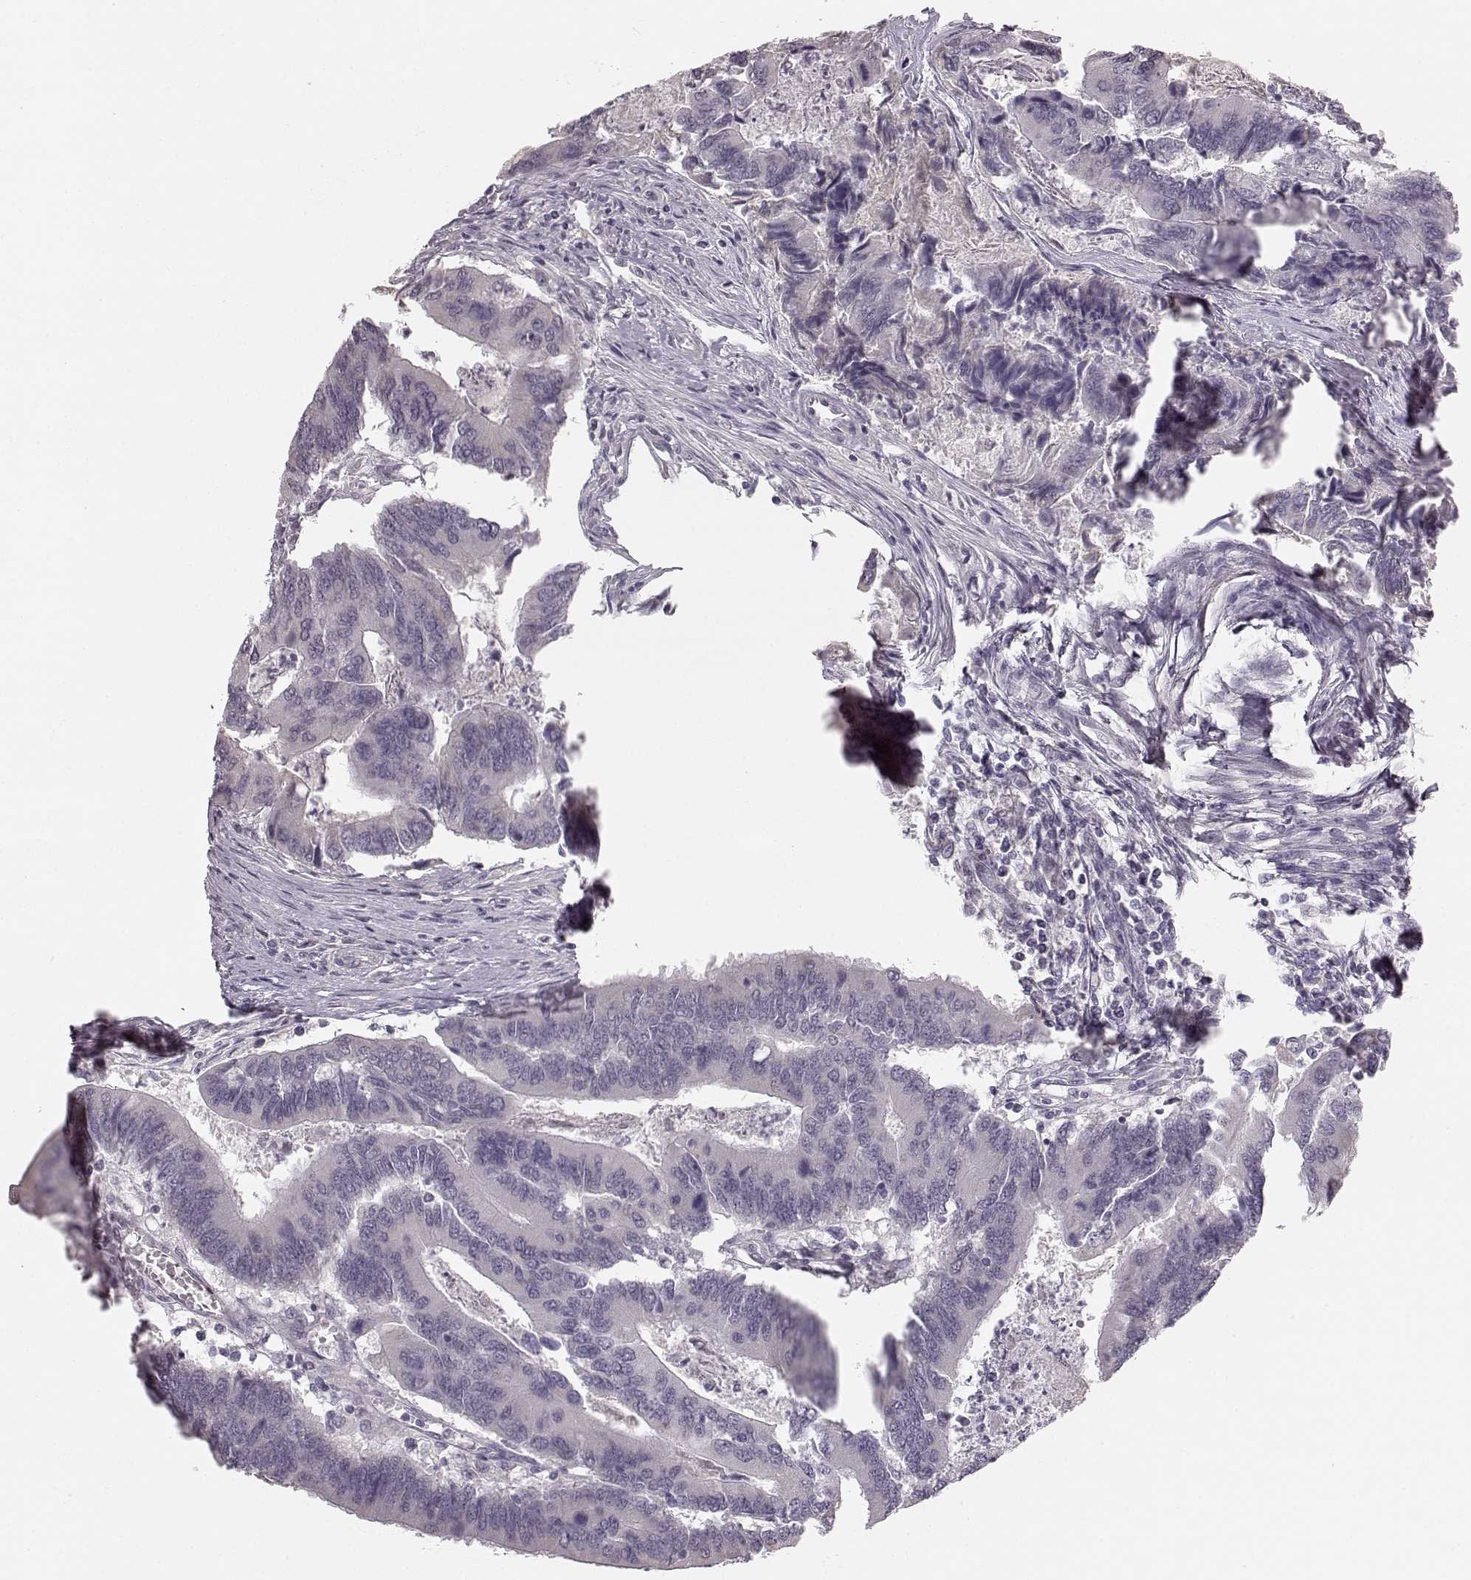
{"staining": {"intensity": "negative", "quantity": "none", "location": "none"}, "tissue": "colorectal cancer", "cell_type": "Tumor cells", "image_type": "cancer", "snomed": [{"axis": "morphology", "description": "Adenocarcinoma, NOS"}, {"axis": "topography", "description": "Colon"}], "caption": "Human colorectal cancer (adenocarcinoma) stained for a protein using immunohistochemistry (IHC) displays no expression in tumor cells.", "gene": "MAP6D1", "patient": {"sex": "female", "age": 67}}